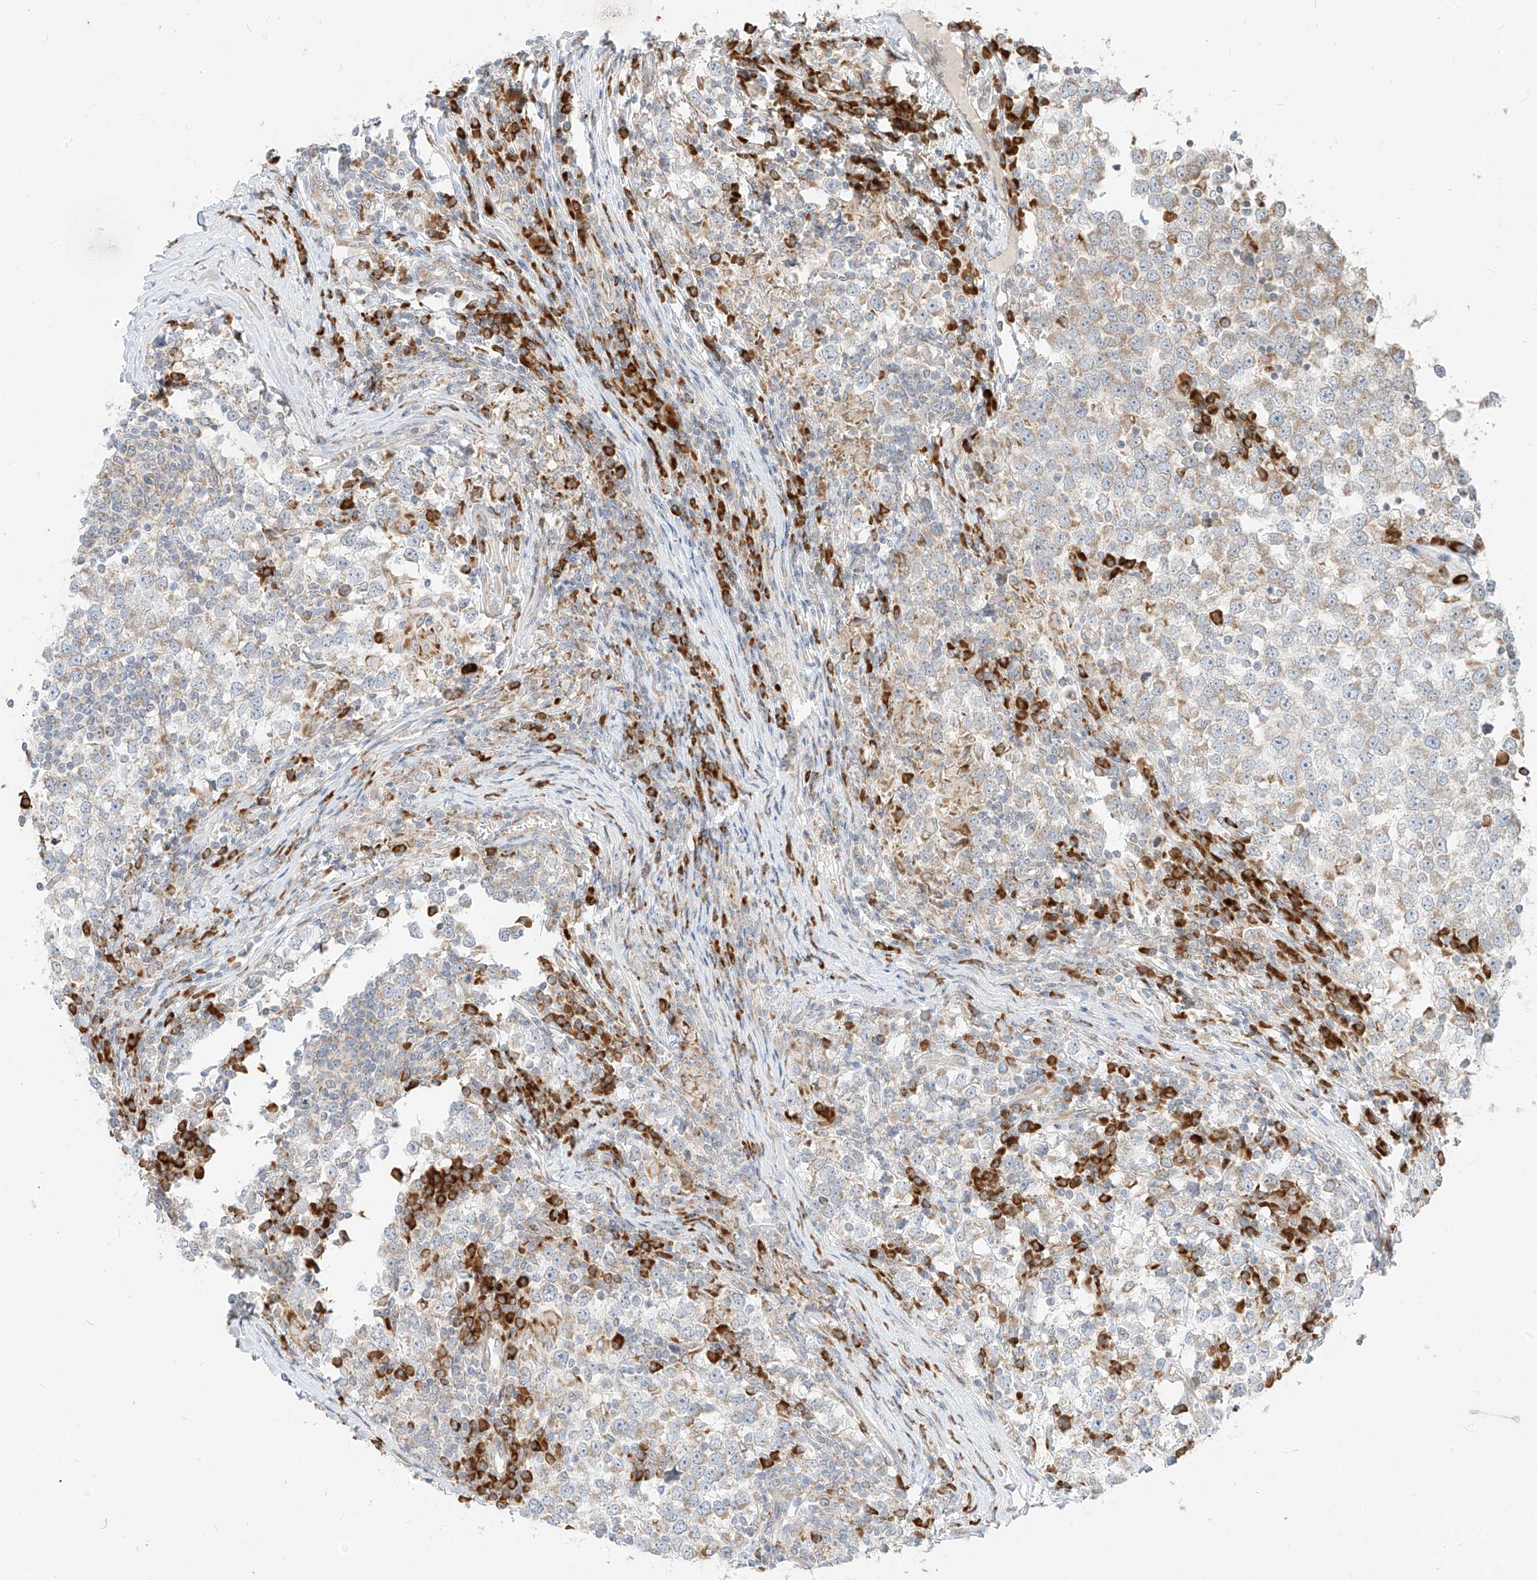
{"staining": {"intensity": "weak", "quantity": ">75%", "location": "cytoplasmic/membranous"}, "tissue": "testis cancer", "cell_type": "Tumor cells", "image_type": "cancer", "snomed": [{"axis": "morphology", "description": "Seminoma, NOS"}, {"axis": "topography", "description": "Testis"}], "caption": "Protein staining of seminoma (testis) tissue demonstrates weak cytoplasmic/membranous expression in approximately >75% of tumor cells.", "gene": "STT3A", "patient": {"sex": "male", "age": 65}}